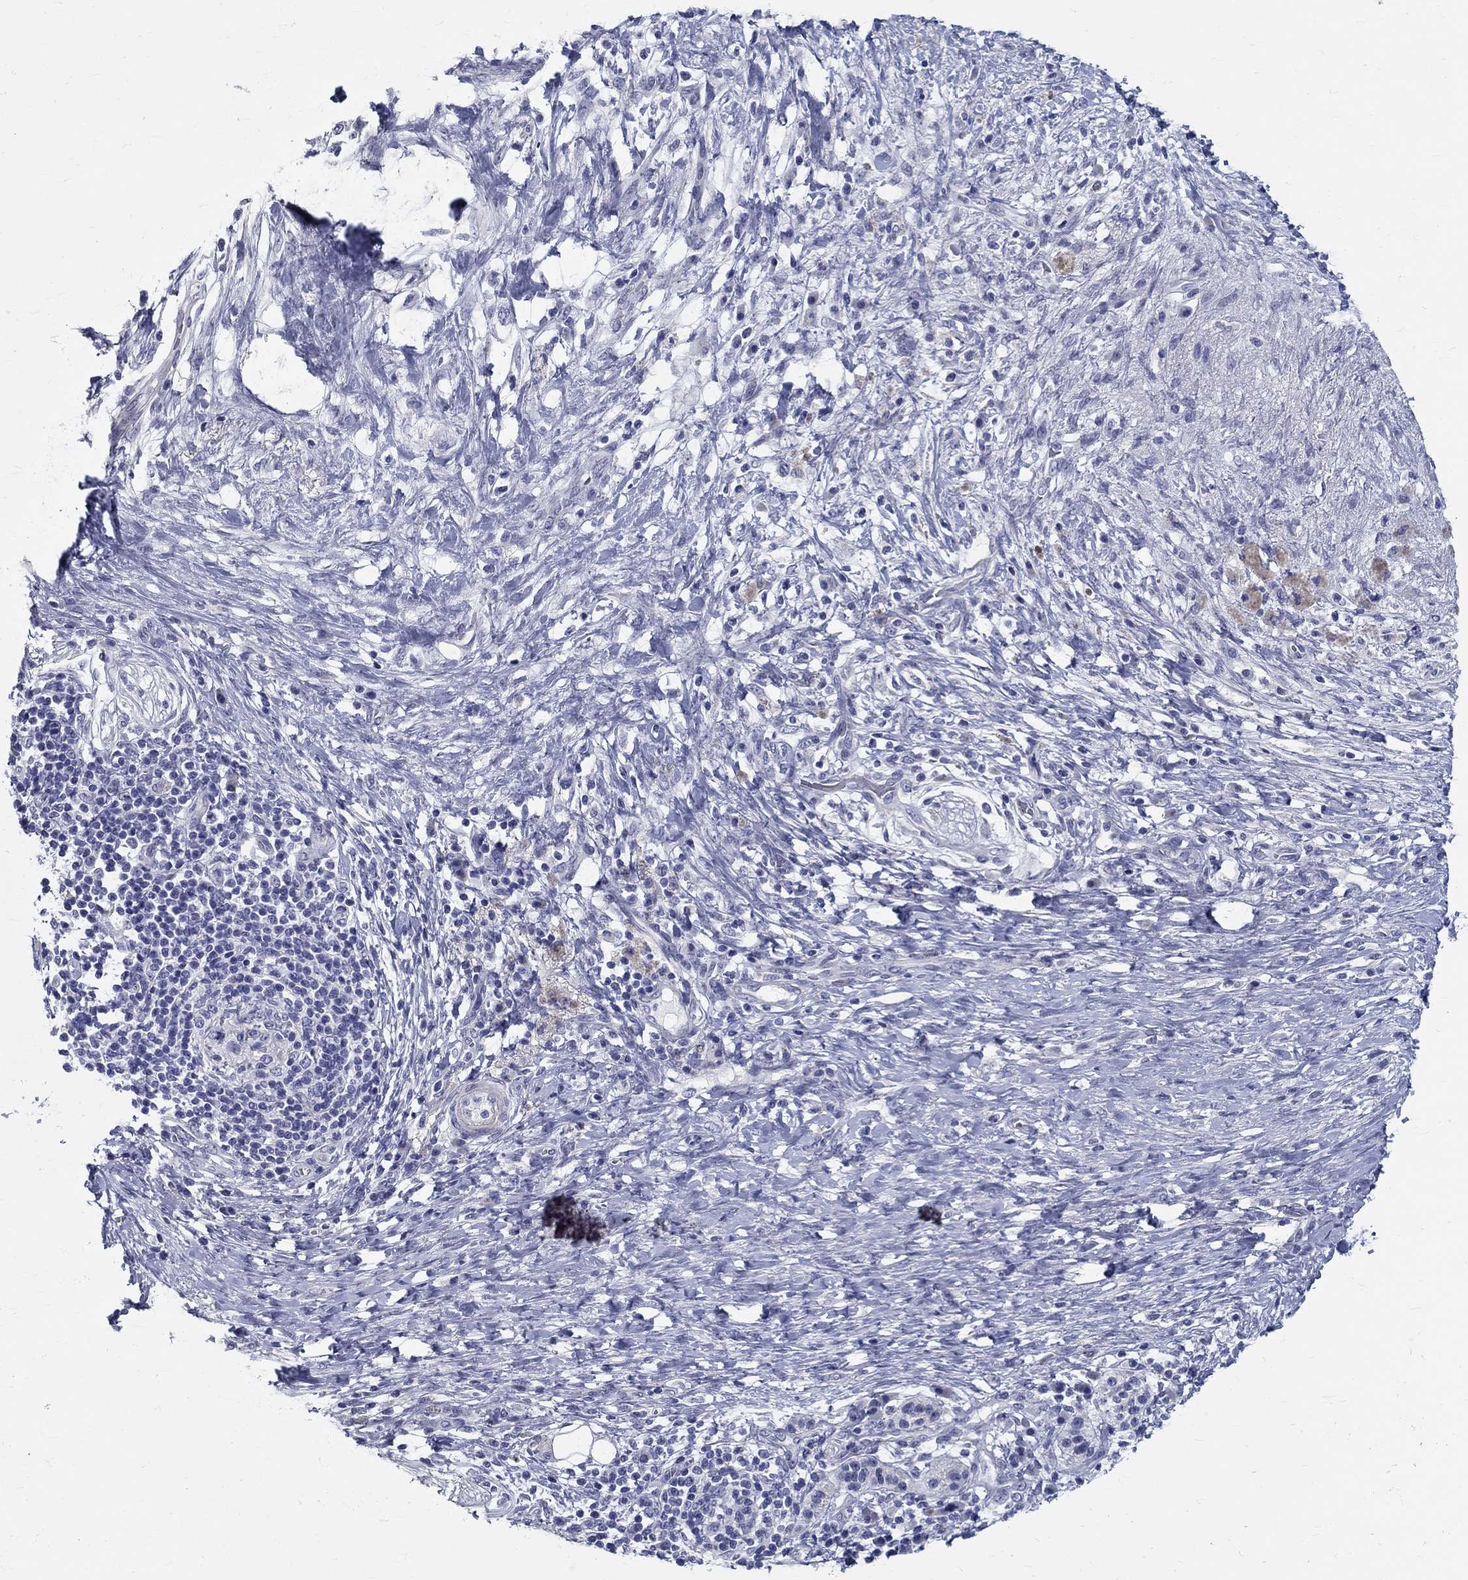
{"staining": {"intensity": "negative", "quantity": "none", "location": "none"}, "tissue": "pancreatic cancer", "cell_type": "Tumor cells", "image_type": "cancer", "snomed": [{"axis": "morphology", "description": "Adenocarcinoma, NOS"}, {"axis": "topography", "description": "Pancreas"}], "caption": "Micrograph shows no significant protein expression in tumor cells of pancreatic adenocarcinoma.", "gene": "TGM4", "patient": {"sex": "female", "age": 72}}